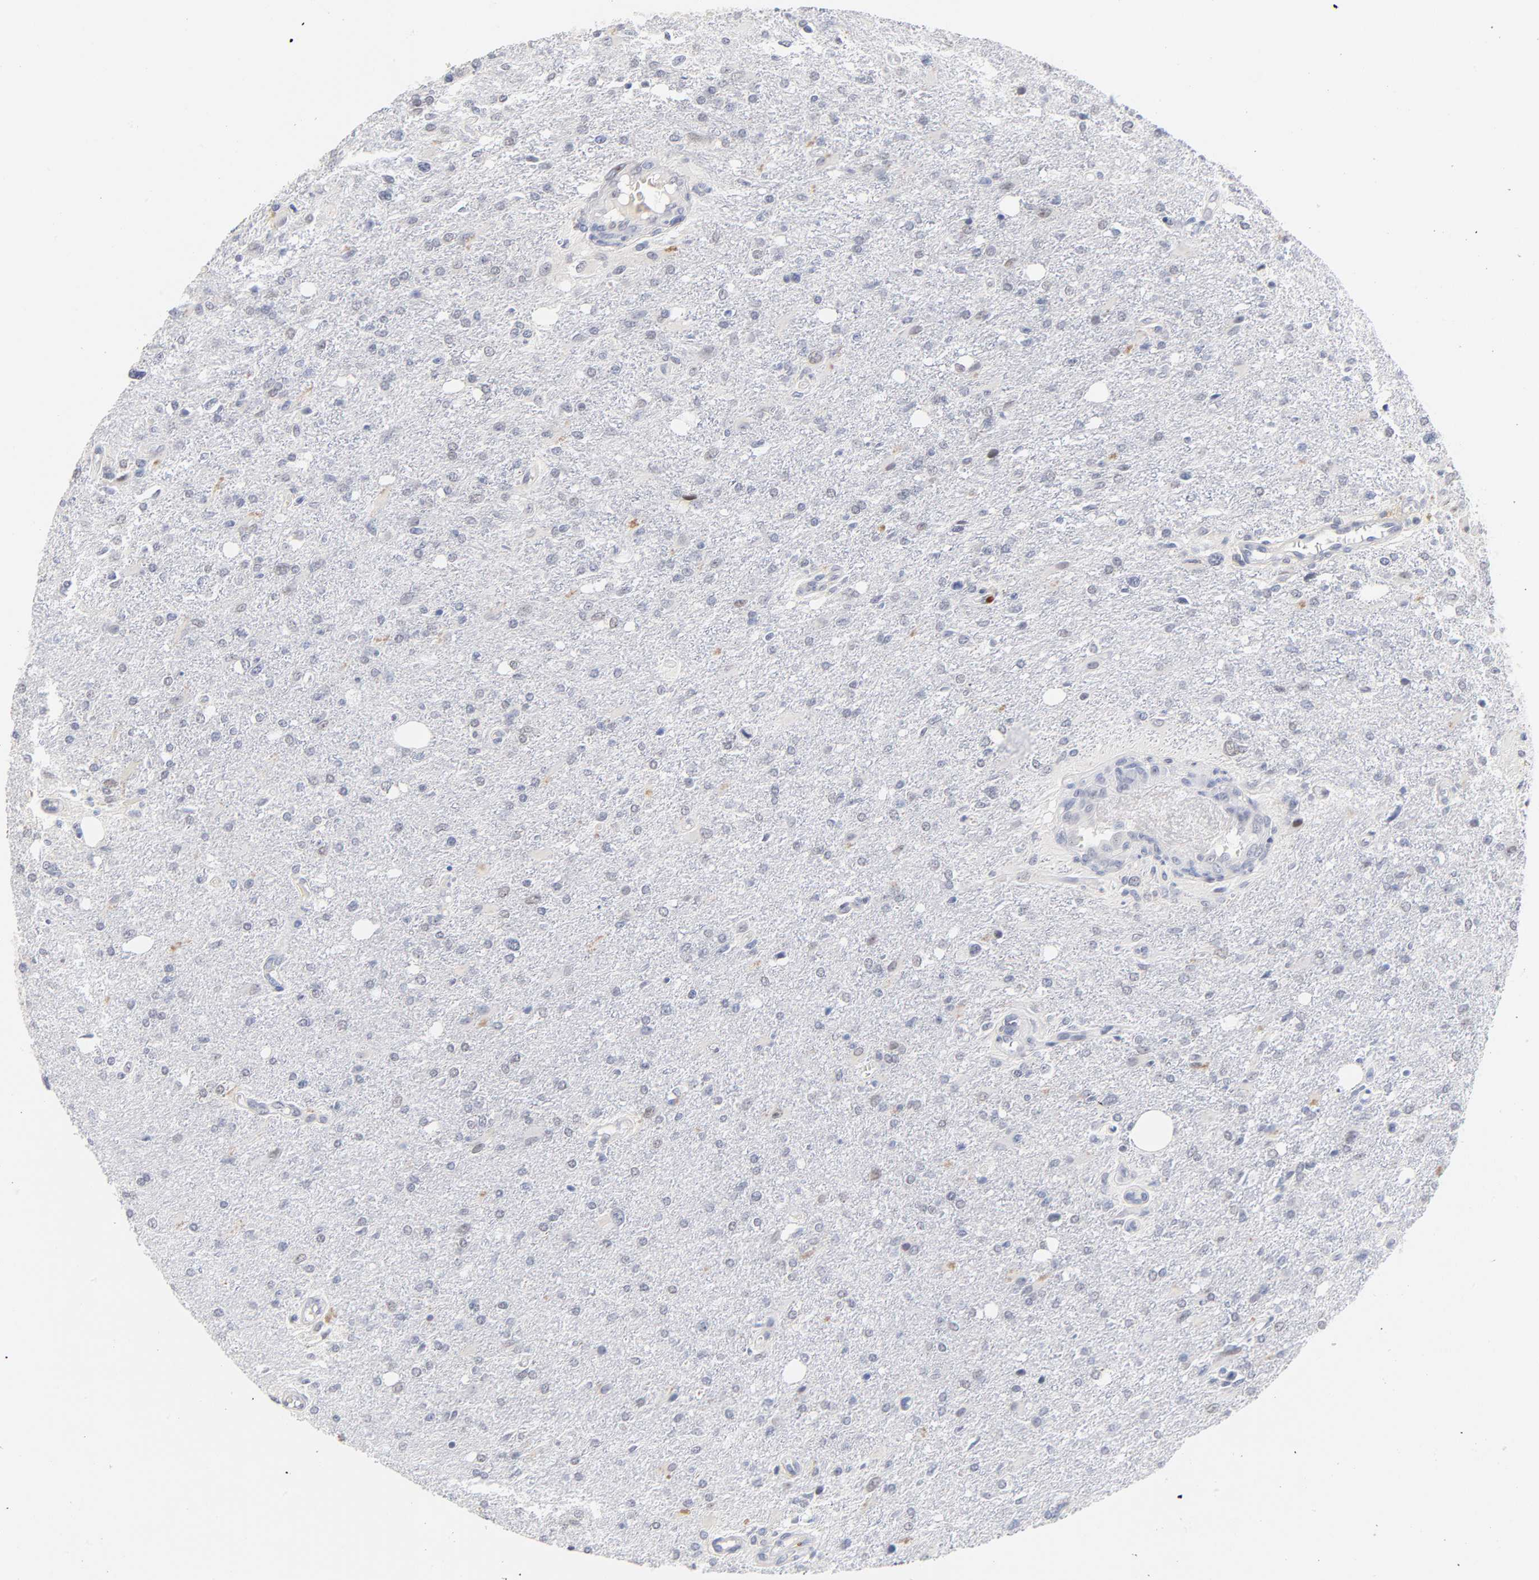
{"staining": {"intensity": "negative", "quantity": "none", "location": "none"}, "tissue": "glioma", "cell_type": "Tumor cells", "image_type": "cancer", "snomed": [{"axis": "morphology", "description": "Glioma, malignant, High grade"}, {"axis": "topography", "description": "Cerebral cortex"}], "caption": "IHC histopathology image of neoplastic tissue: glioma stained with DAB demonstrates no significant protein positivity in tumor cells.", "gene": "ORC2", "patient": {"sex": "male", "age": 76}}